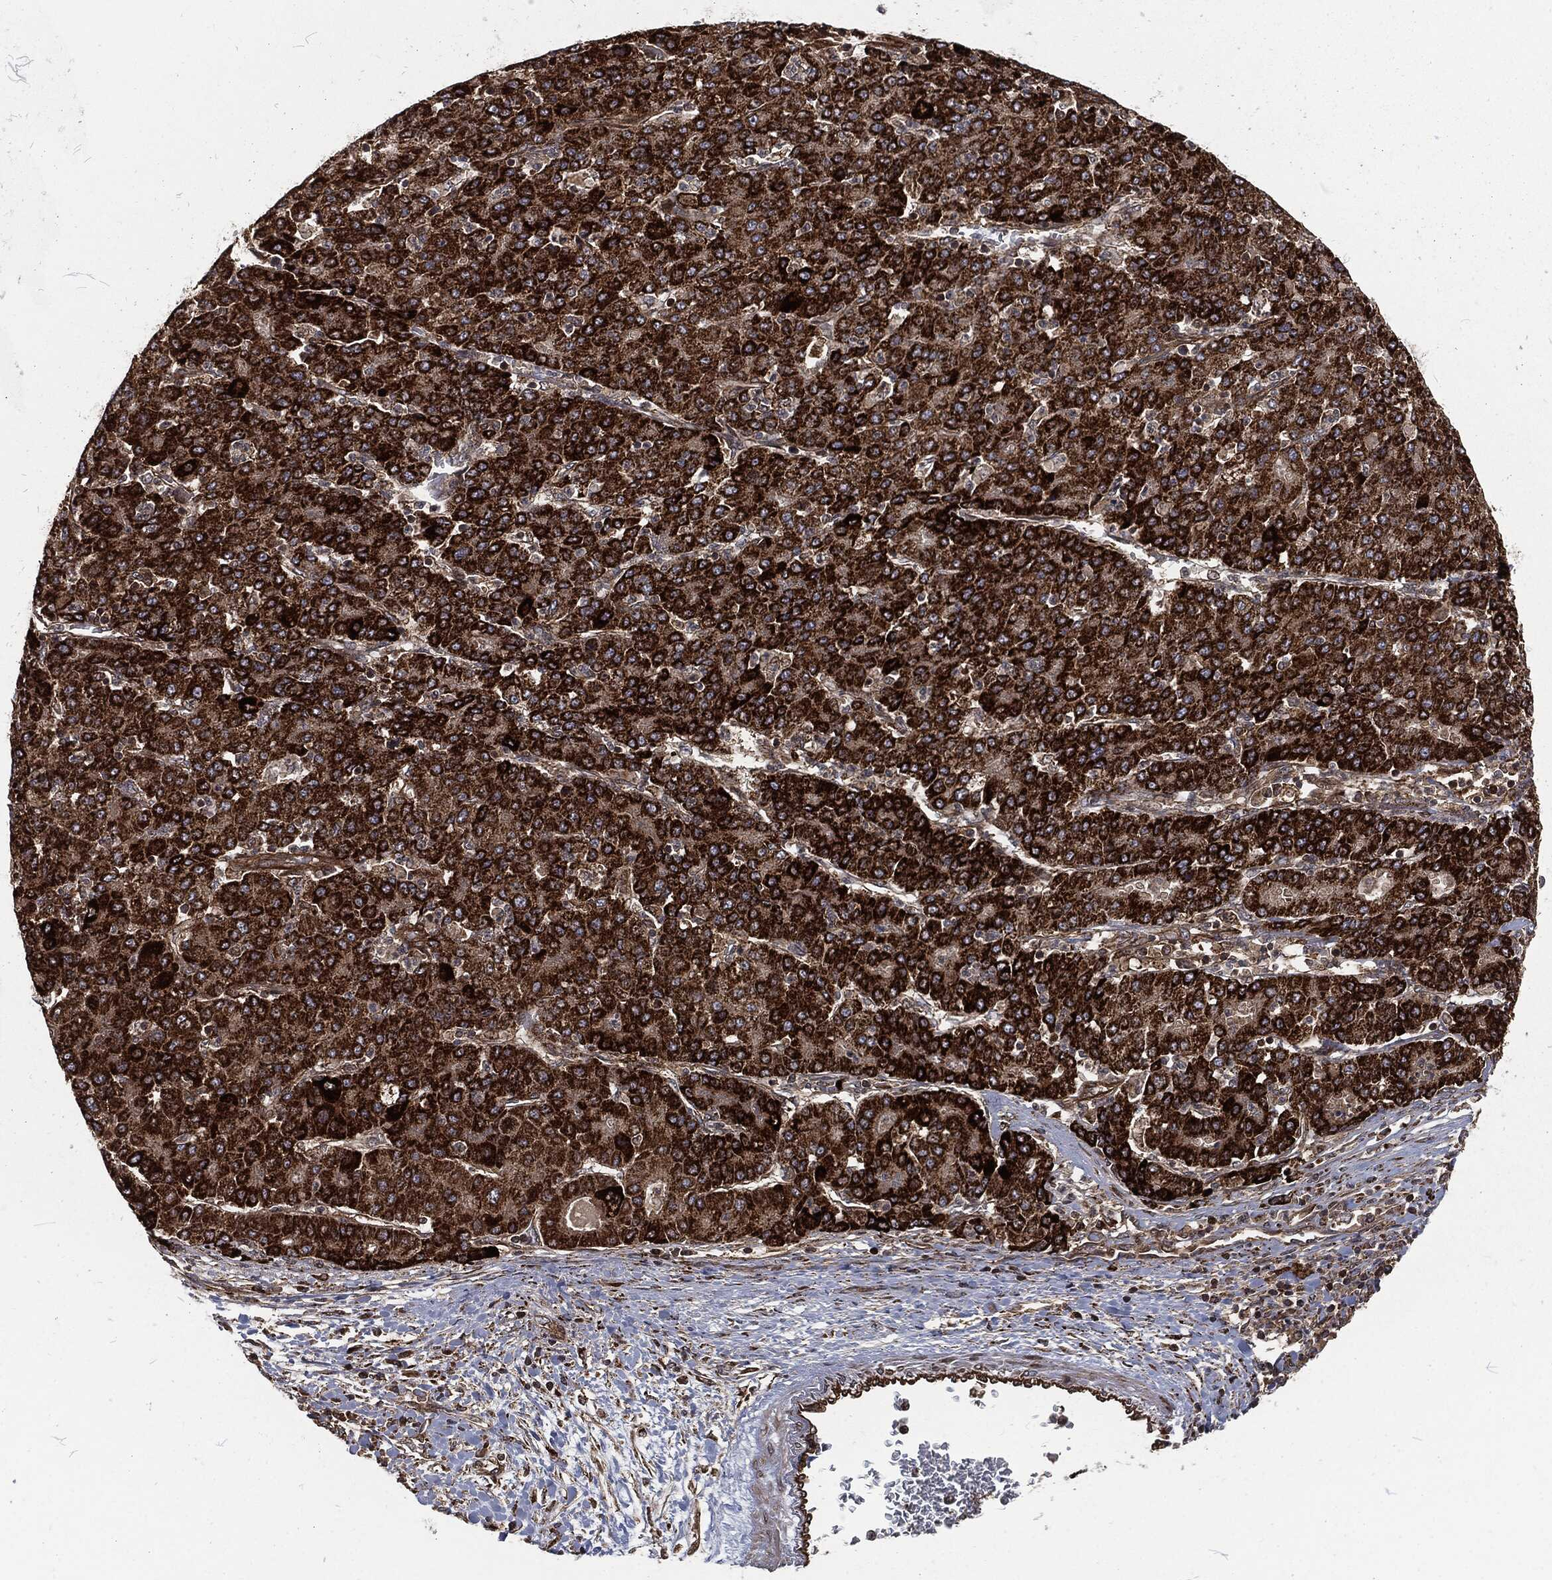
{"staining": {"intensity": "strong", "quantity": ">75%", "location": "cytoplasmic/membranous"}, "tissue": "liver cancer", "cell_type": "Tumor cells", "image_type": "cancer", "snomed": [{"axis": "morphology", "description": "Carcinoma, Hepatocellular, NOS"}, {"axis": "topography", "description": "Liver"}], "caption": "Strong cytoplasmic/membranous staining is identified in about >75% of tumor cells in liver cancer.", "gene": "RFTN1", "patient": {"sex": "male", "age": 65}}